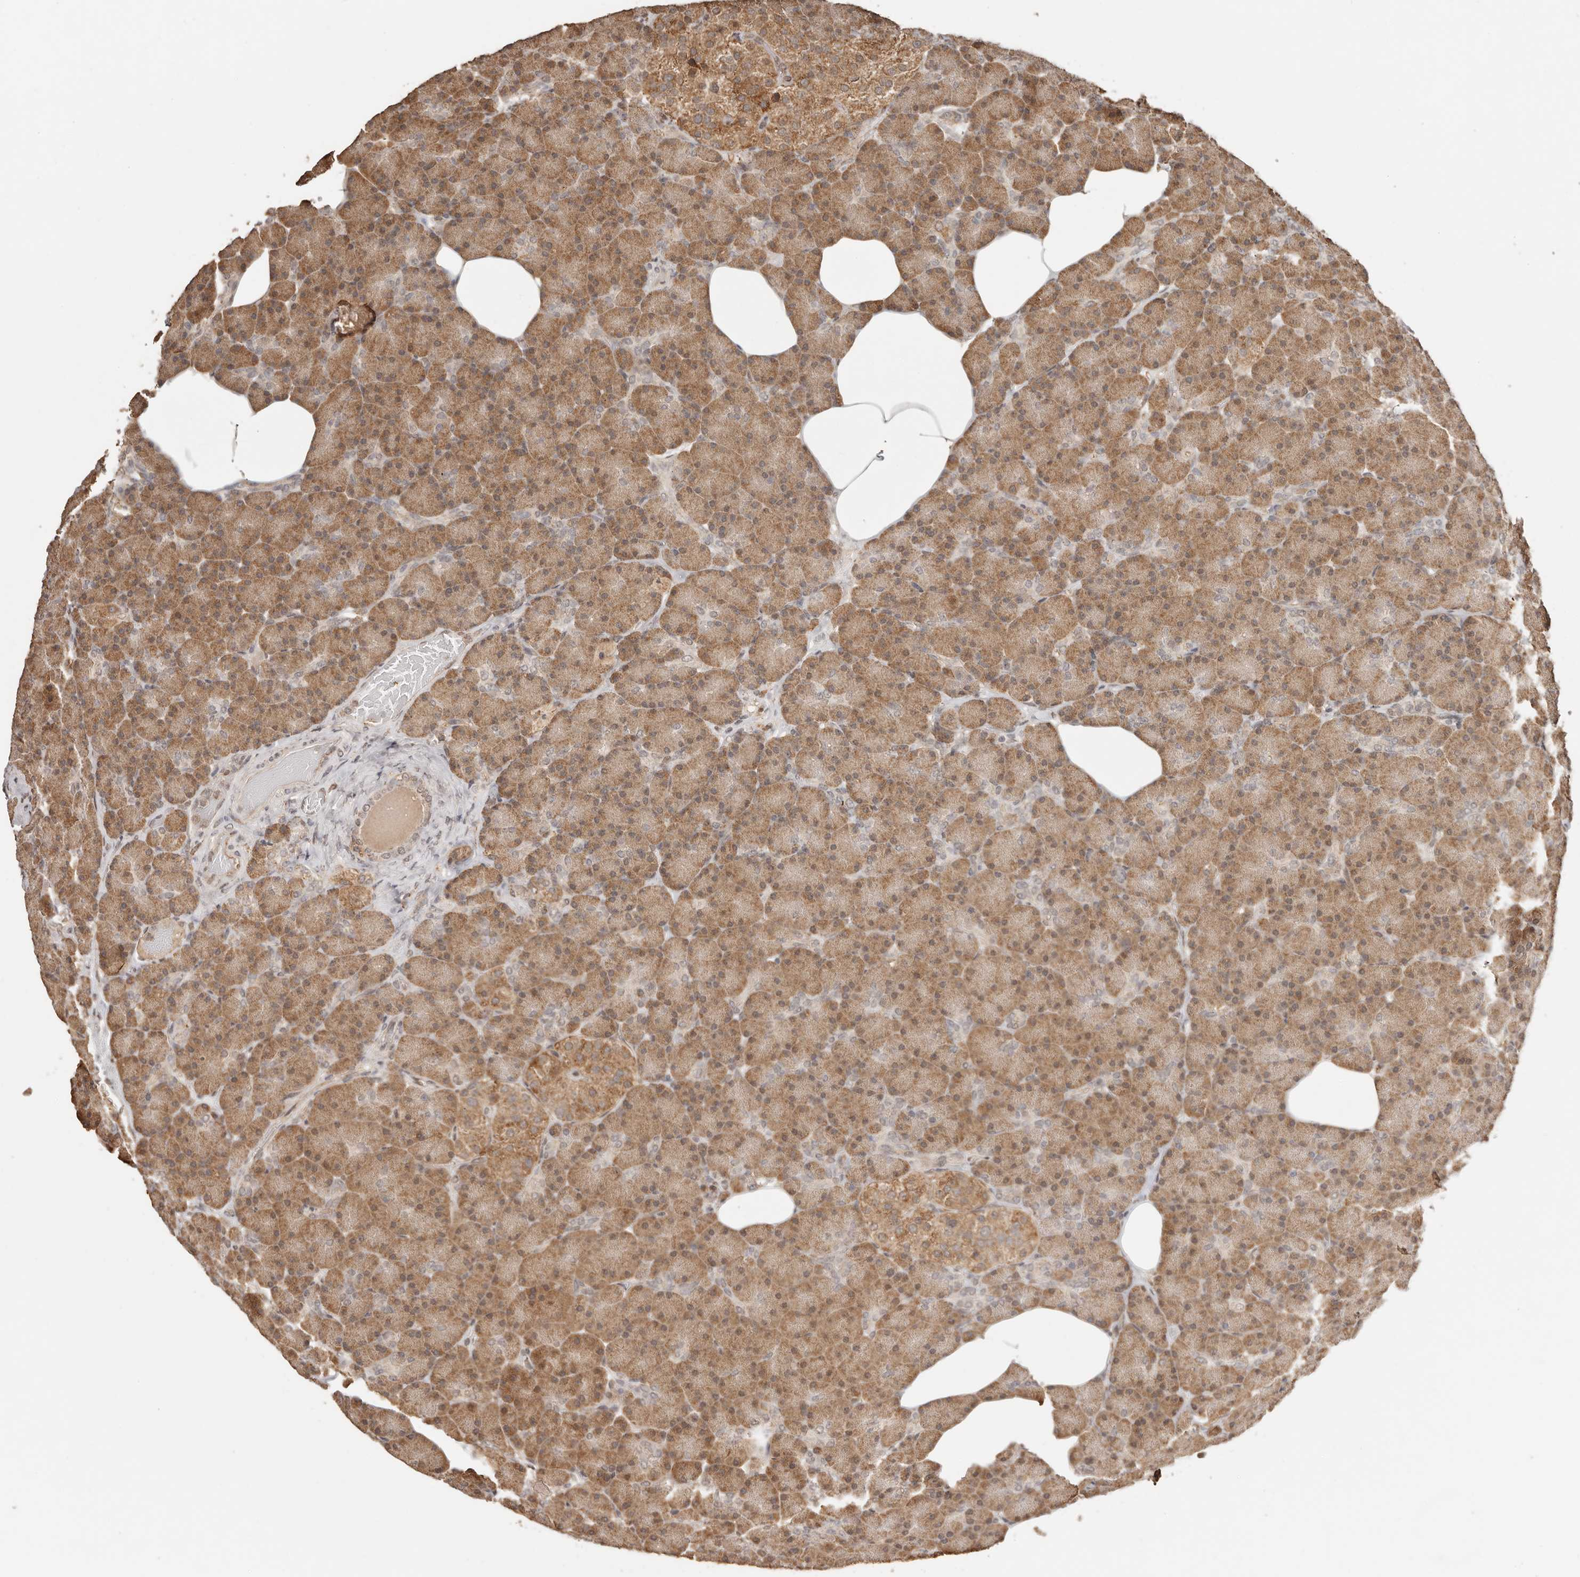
{"staining": {"intensity": "moderate", "quantity": "25%-75%", "location": "cytoplasmic/membranous,nuclear"}, "tissue": "pancreas", "cell_type": "Exocrine glandular cells", "image_type": "normal", "snomed": [{"axis": "morphology", "description": "Normal tissue, NOS"}, {"axis": "topography", "description": "Pancreas"}], "caption": "Immunohistochemical staining of benign pancreas demonstrates 25%-75% levels of moderate cytoplasmic/membranous,nuclear protein positivity in approximately 25%-75% of exocrine glandular cells.", "gene": "SEC14L1", "patient": {"sex": "female", "age": 43}}